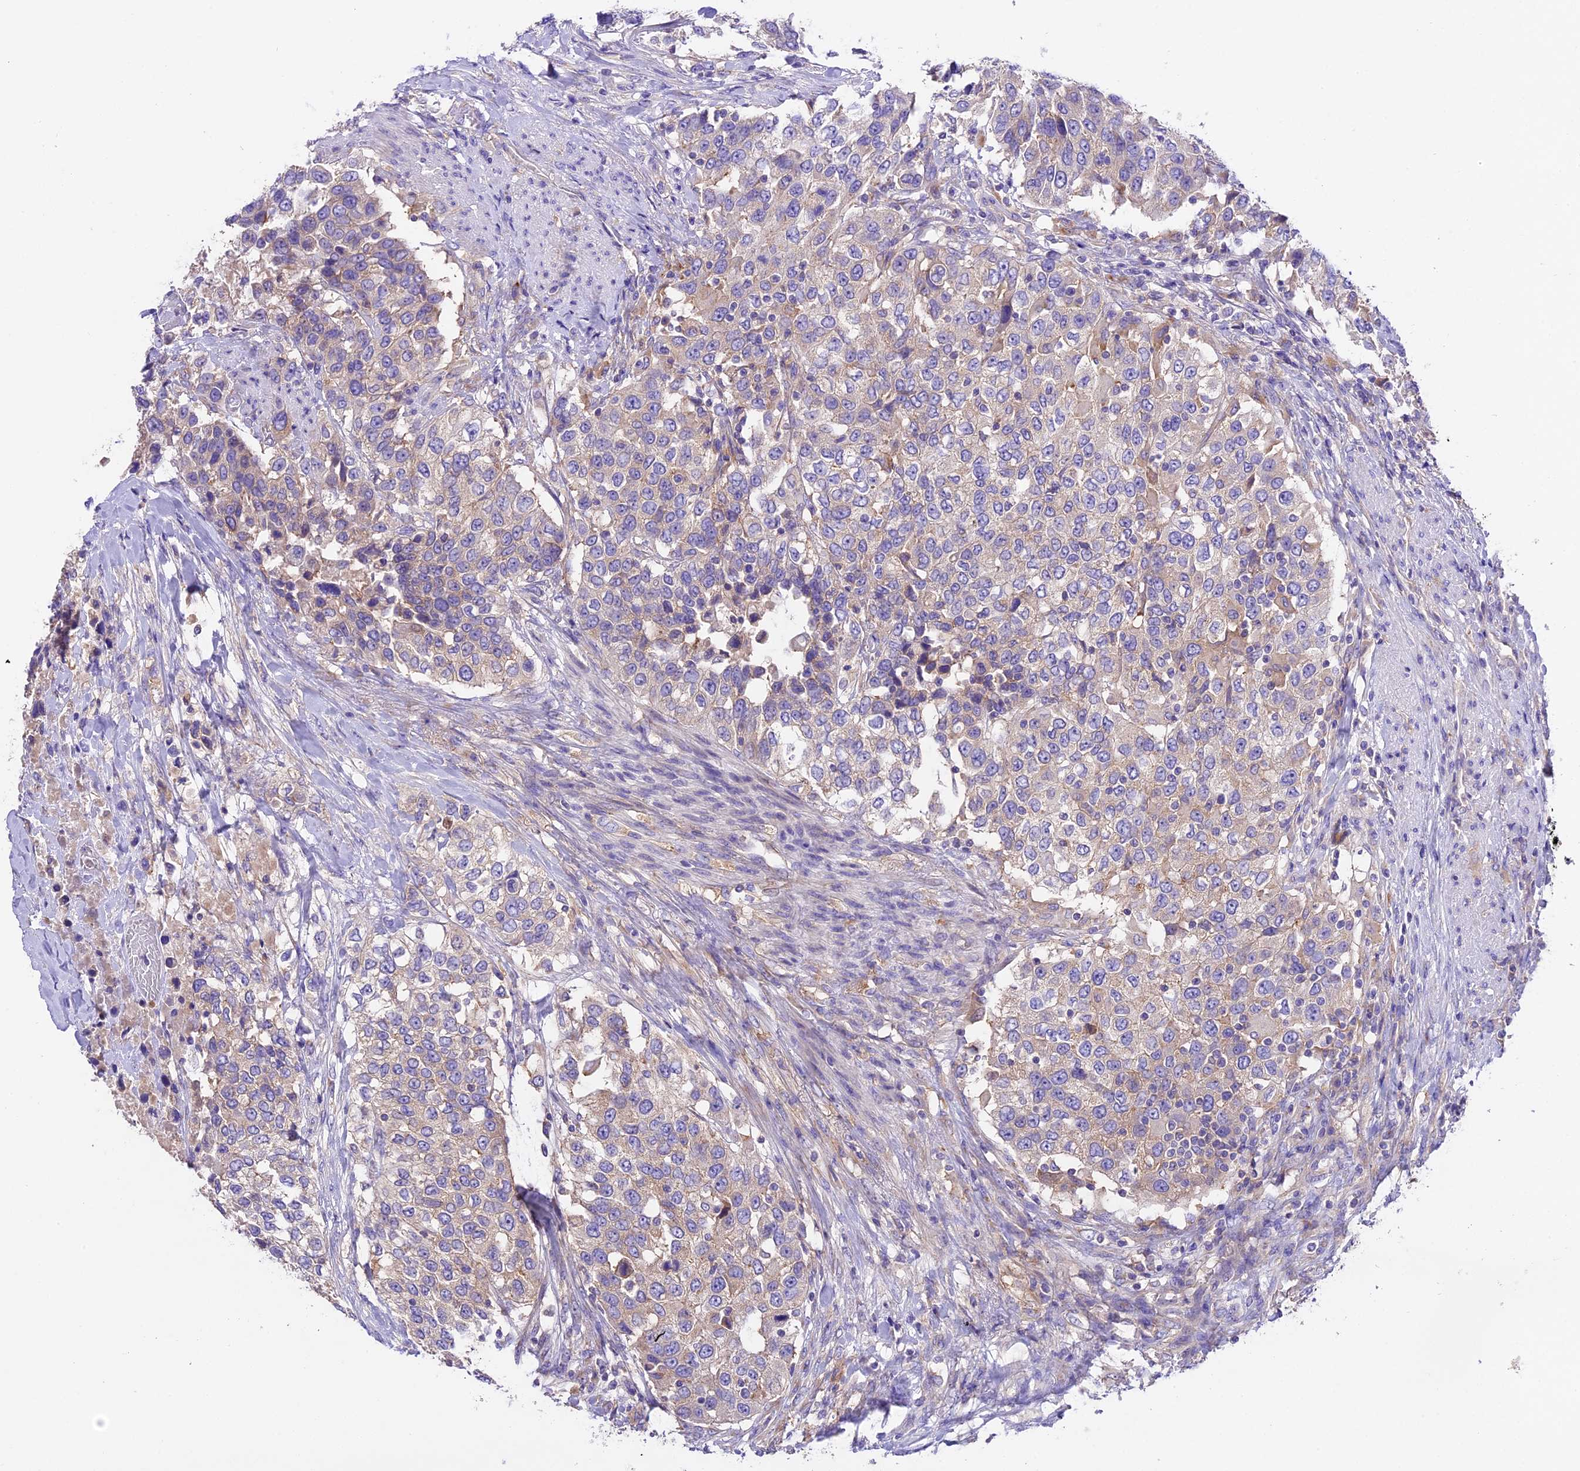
{"staining": {"intensity": "weak", "quantity": "<25%", "location": "cytoplasmic/membranous"}, "tissue": "urothelial cancer", "cell_type": "Tumor cells", "image_type": "cancer", "snomed": [{"axis": "morphology", "description": "Urothelial carcinoma, High grade"}, {"axis": "topography", "description": "Urinary bladder"}], "caption": "Tumor cells are negative for protein expression in human urothelial carcinoma (high-grade). Nuclei are stained in blue.", "gene": "PEMT", "patient": {"sex": "female", "age": 80}}